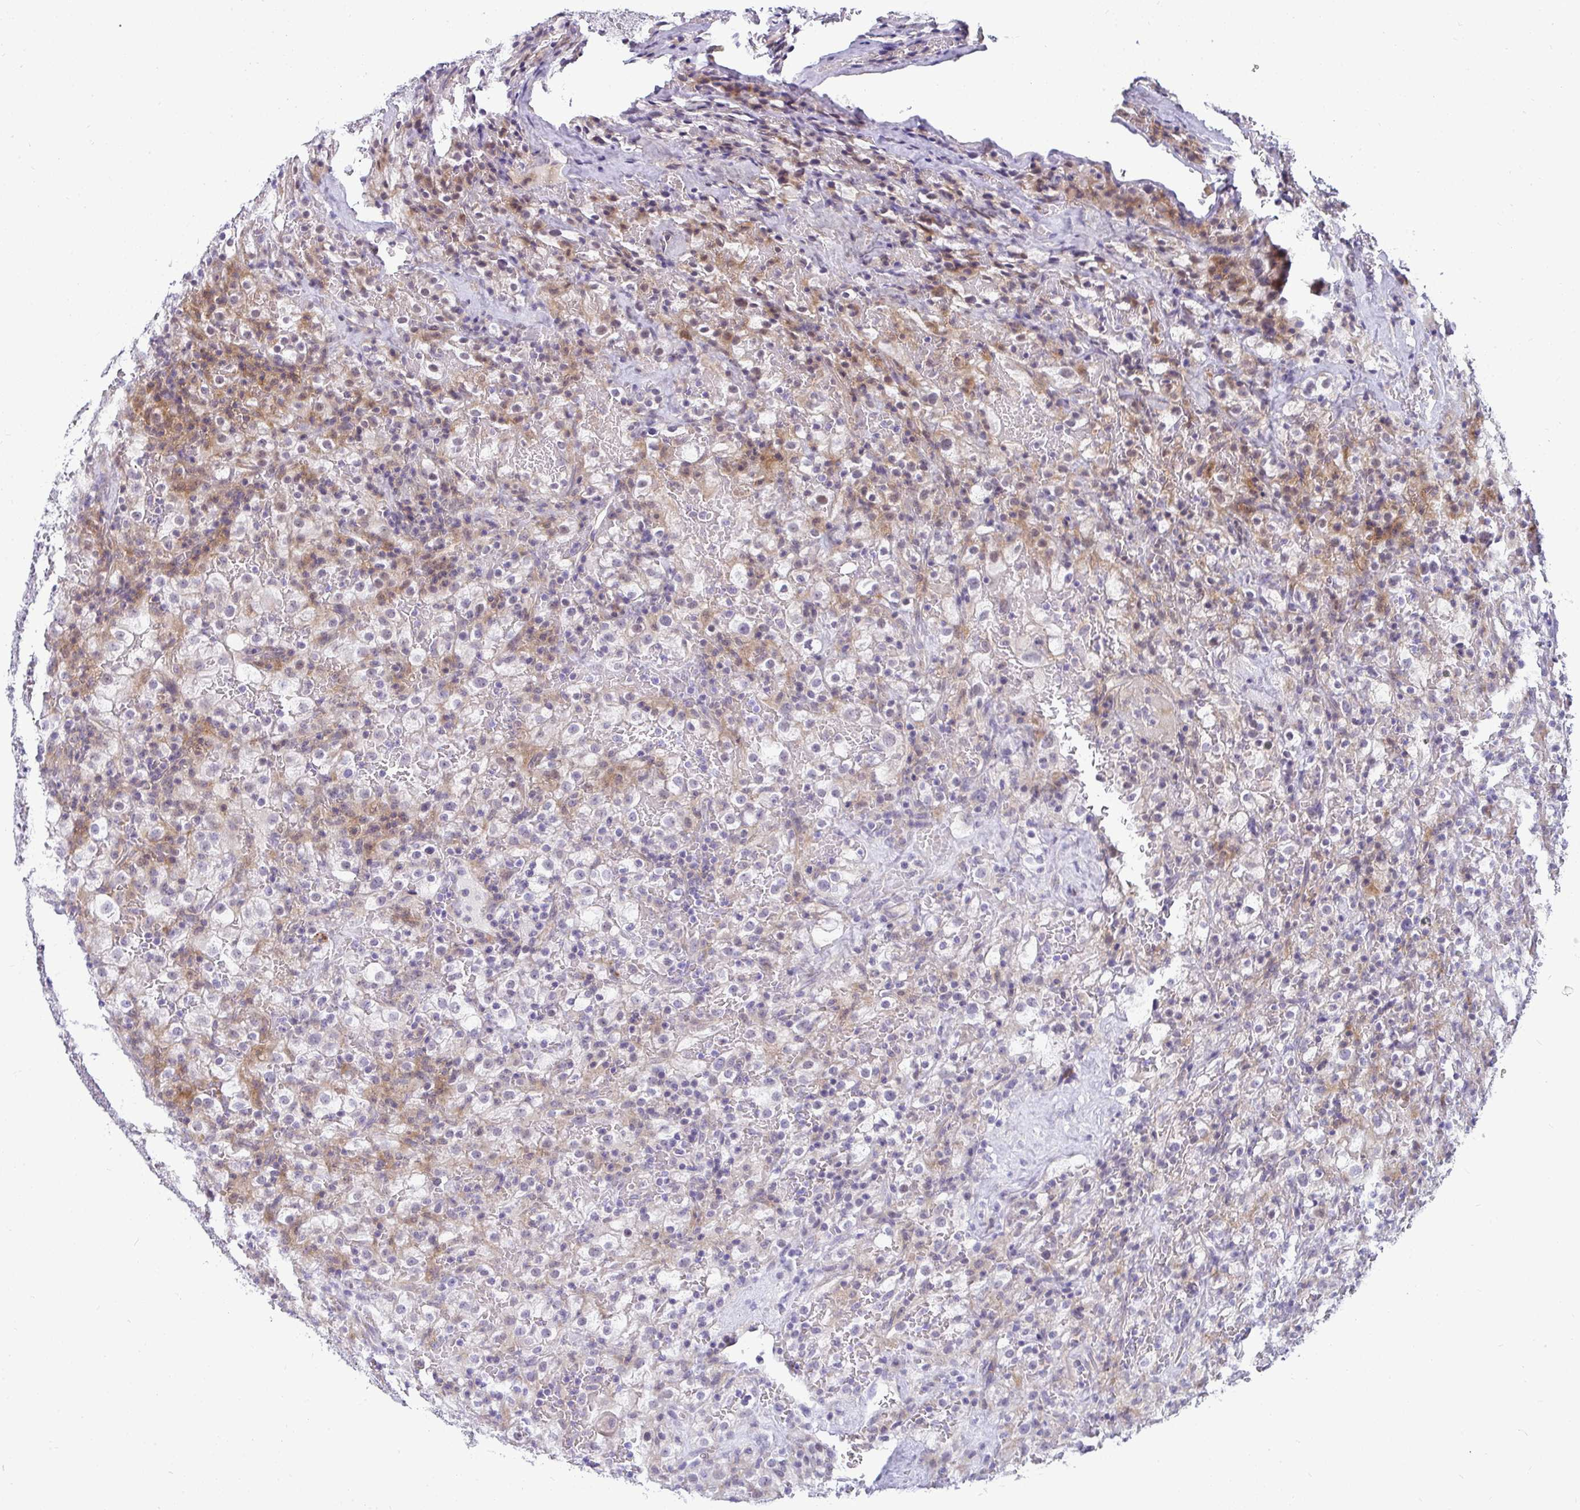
{"staining": {"intensity": "negative", "quantity": "none", "location": "none"}, "tissue": "renal cancer", "cell_type": "Tumor cells", "image_type": "cancer", "snomed": [{"axis": "morphology", "description": "Adenocarcinoma, NOS"}, {"axis": "topography", "description": "Kidney"}], "caption": "This is an IHC photomicrograph of human renal cancer (adenocarcinoma). There is no positivity in tumor cells.", "gene": "AK5", "patient": {"sex": "female", "age": 74}}